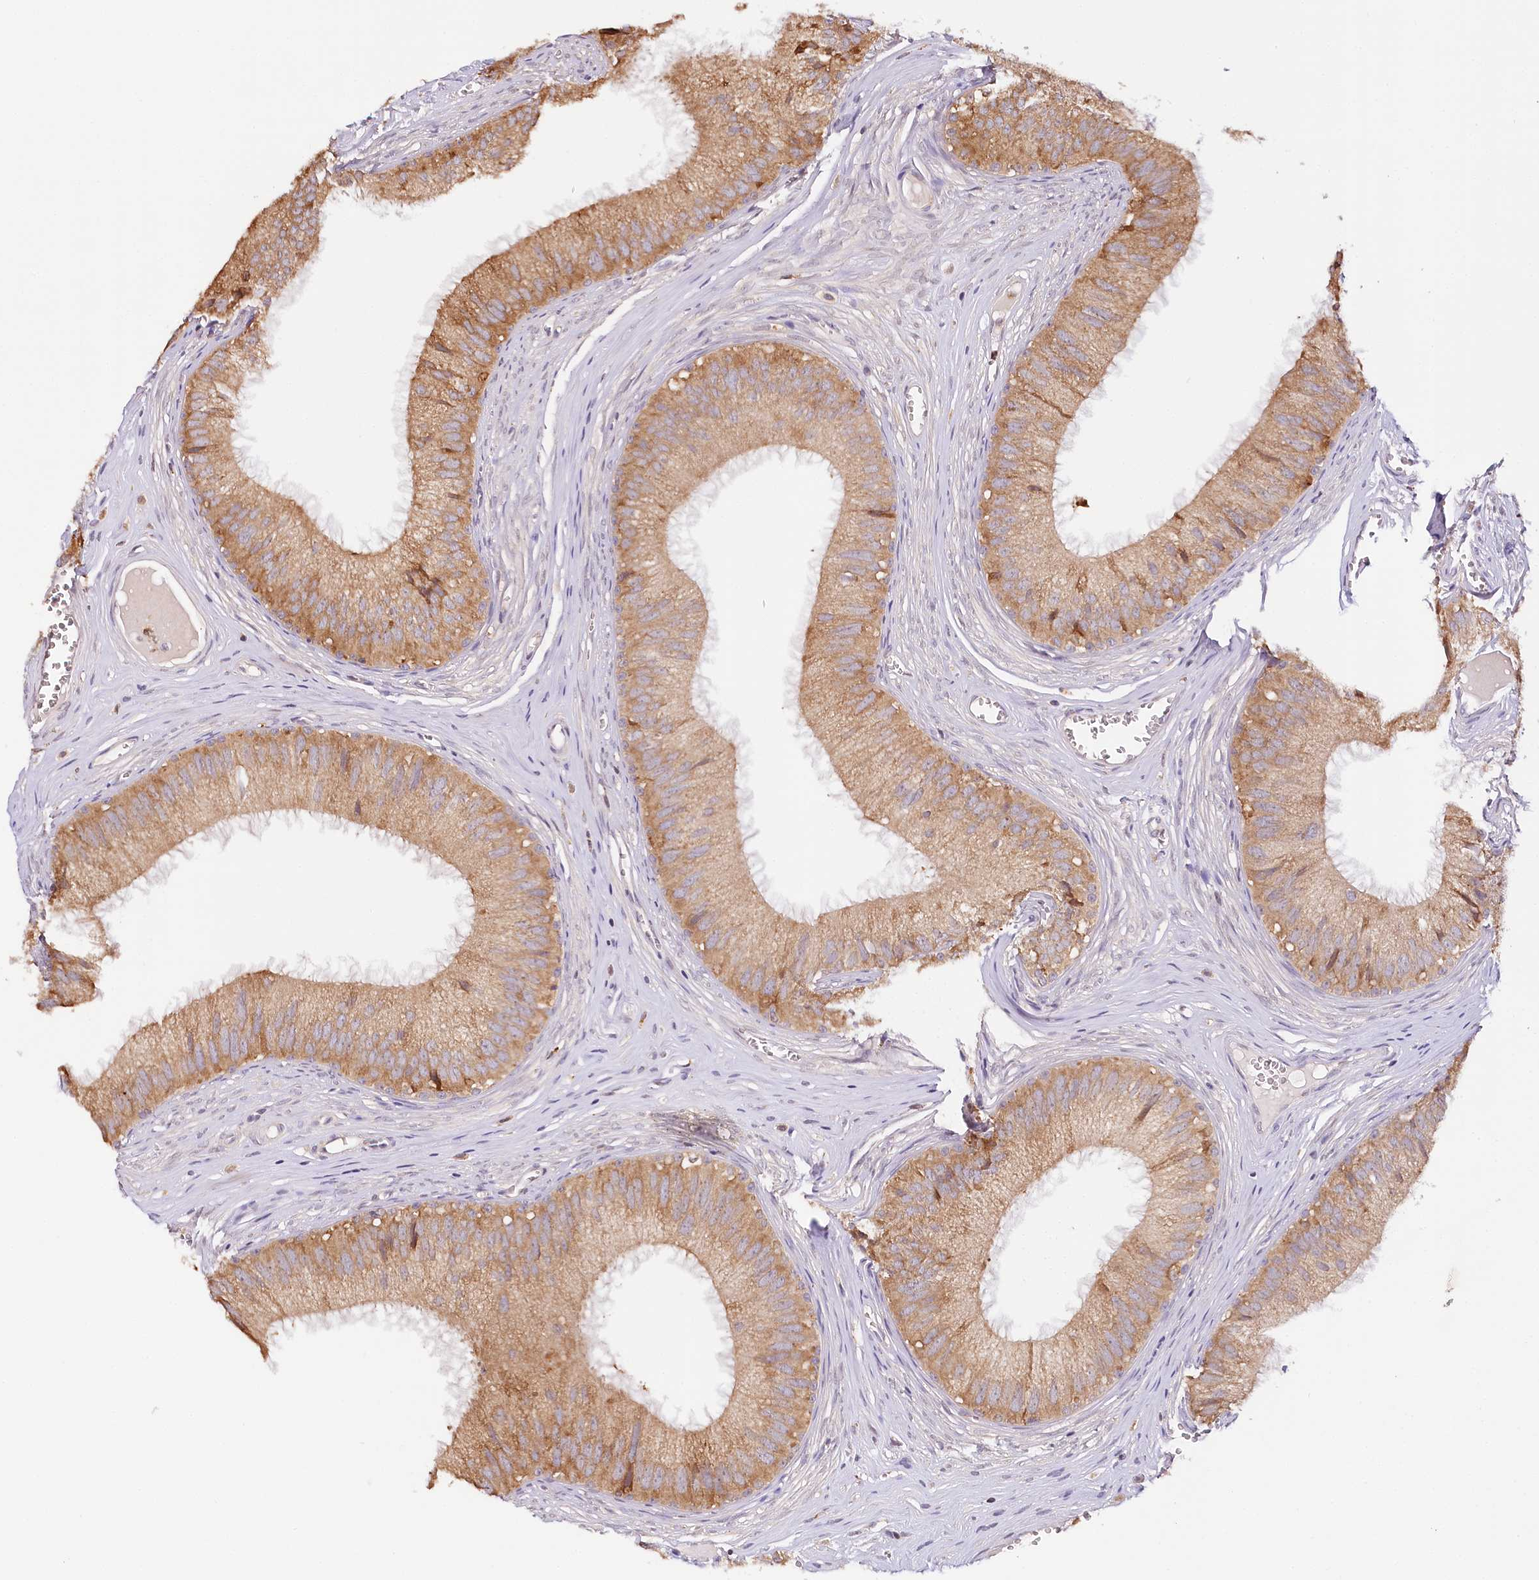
{"staining": {"intensity": "moderate", "quantity": ">75%", "location": "cytoplasmic/membranous"}, "tissue": "epididymis", "cell_type": "Glandular cells", "image_type": "normal", "snomed": [{"axis": "morphology", "description": "Normal tissue, NOS"}, {"axis": "topography", "description": "Epididymis"}], "caption": "Human epididymis stained for a protein (brown) shows moderate cytoplasmic/membranous positive expression in about >75% of glandular cells.", "gene": "VEGFA", "patient": {"sex": "male", "age": 36}}